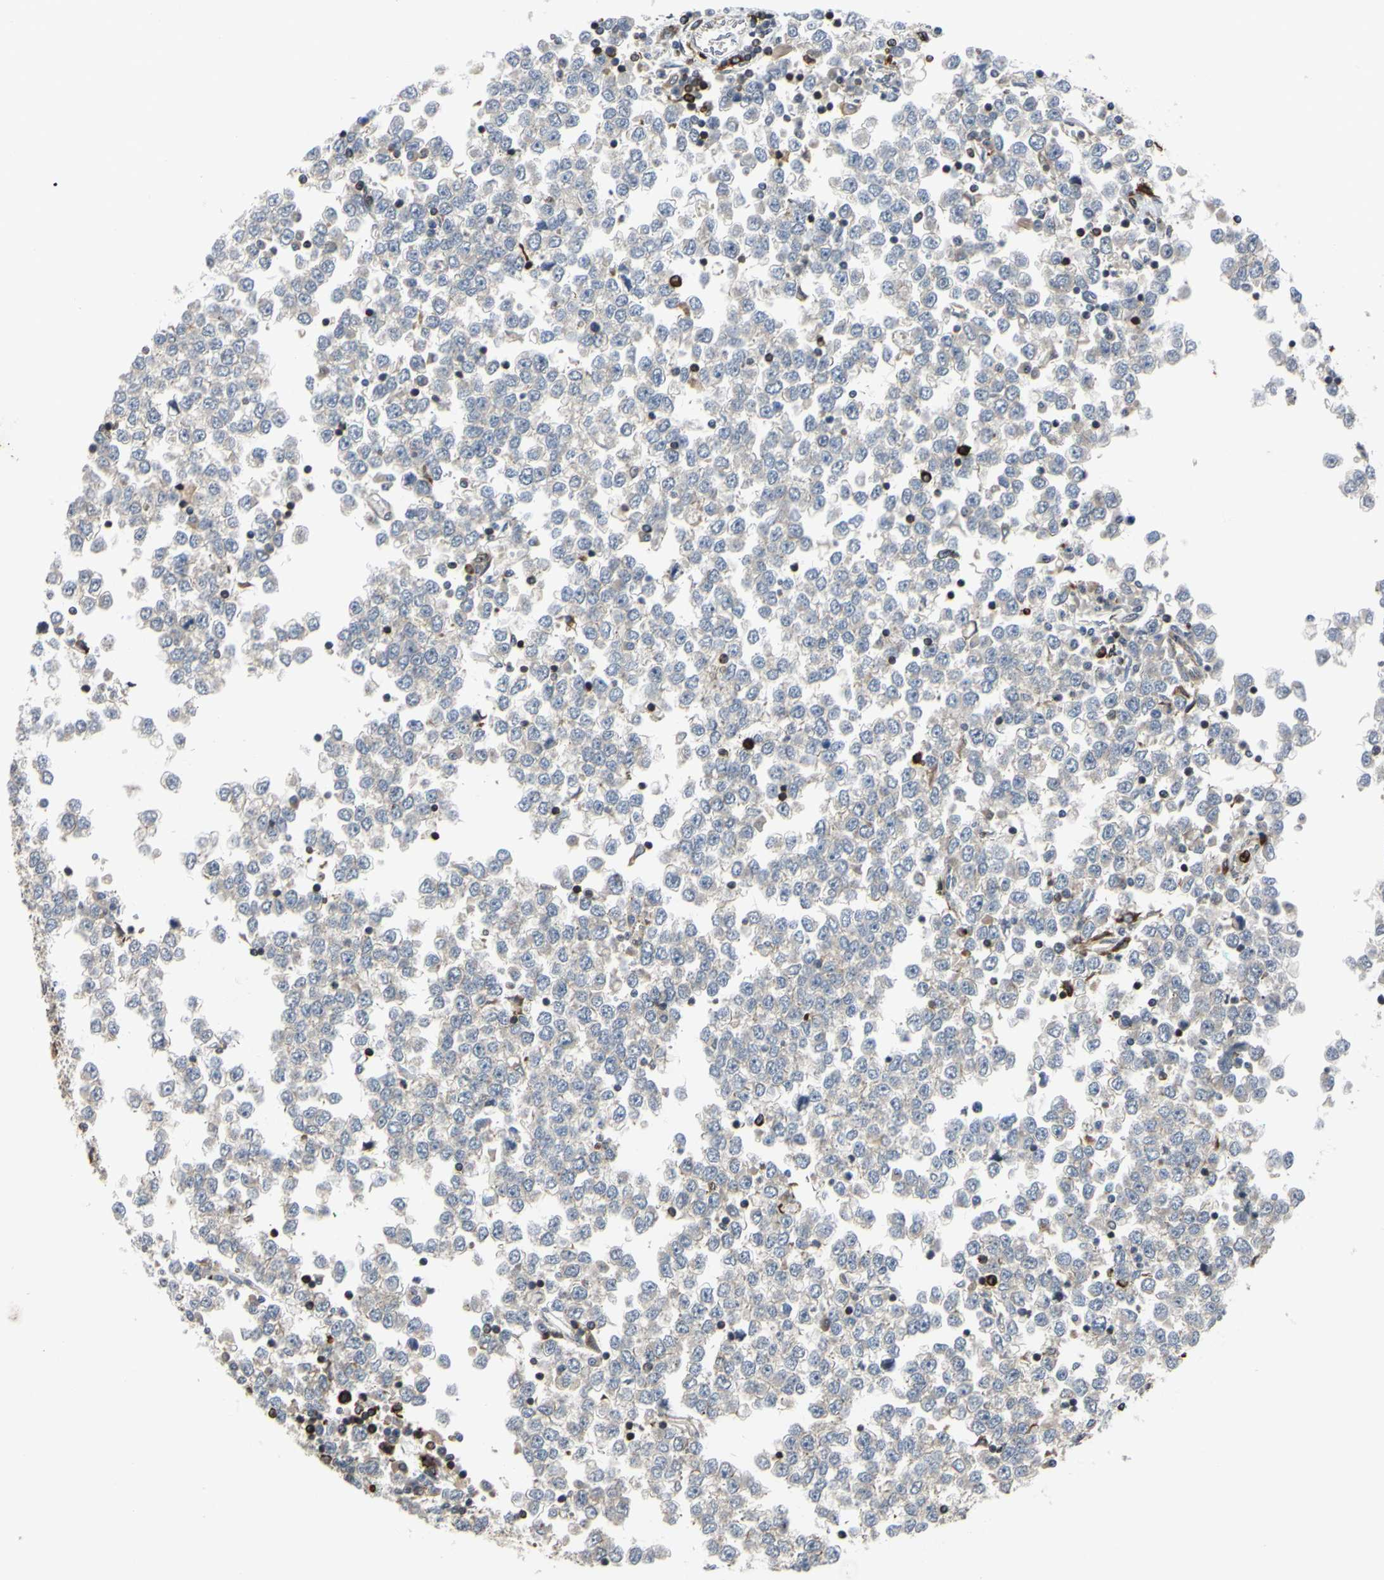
{"staining": {"intensity": "weak", "quantity": "<25%", "location": "cytoplasmic/membranous"}, "tissue": "testis cancer", "cell_type": "Tumor cells", "image_type": "cancer", "snomed": [{"axis": "morphology", "description": "Seminoma, NOS"}, {"axis": "topography", "description": "Testis"}], "caption": "A photomicrograph of testis seminoma stained for a protein displays no brown staining in tumor cells.", "gene": "PLXNA2", "patient": {"sex": "male", "age": 65}}